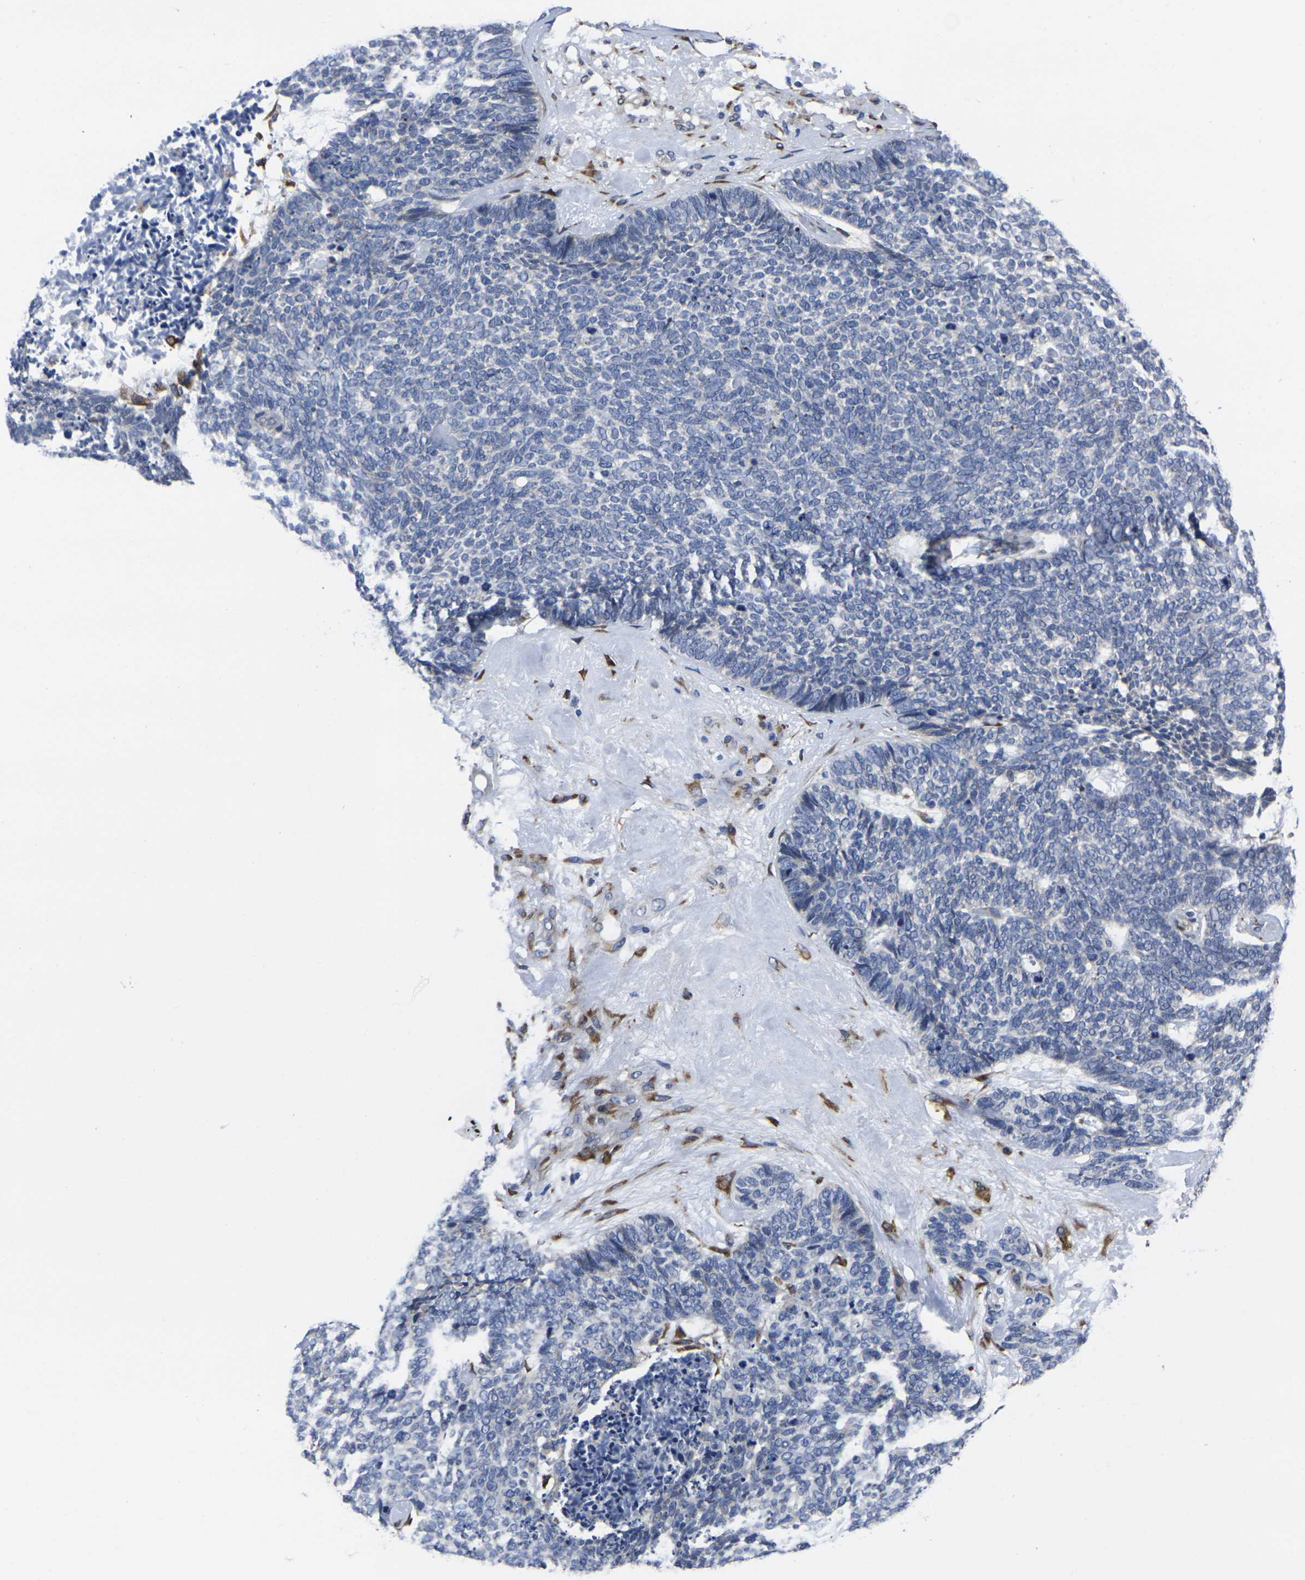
{"staining": {"intensity": "negative", "quantity": "none", "location": "none"}, "tissue": "skin cancer", "cell_type": "Tumor cells", "image_type": "cancer", "snomed": [{"axis": "morphology", "description": "Basal cell carcinoma"}, {"axis": "topography", "description": "Skin"}], "caption": "Immunohistochemical staining of basal cell carcinoma (skin) reveals no significant staining in tumor cells. (DAB (3,3'-diaminobenzidine) IHC, high magnification).", "gene": "CYP2C8", "patient": {"sex": "female", "age": 84}}